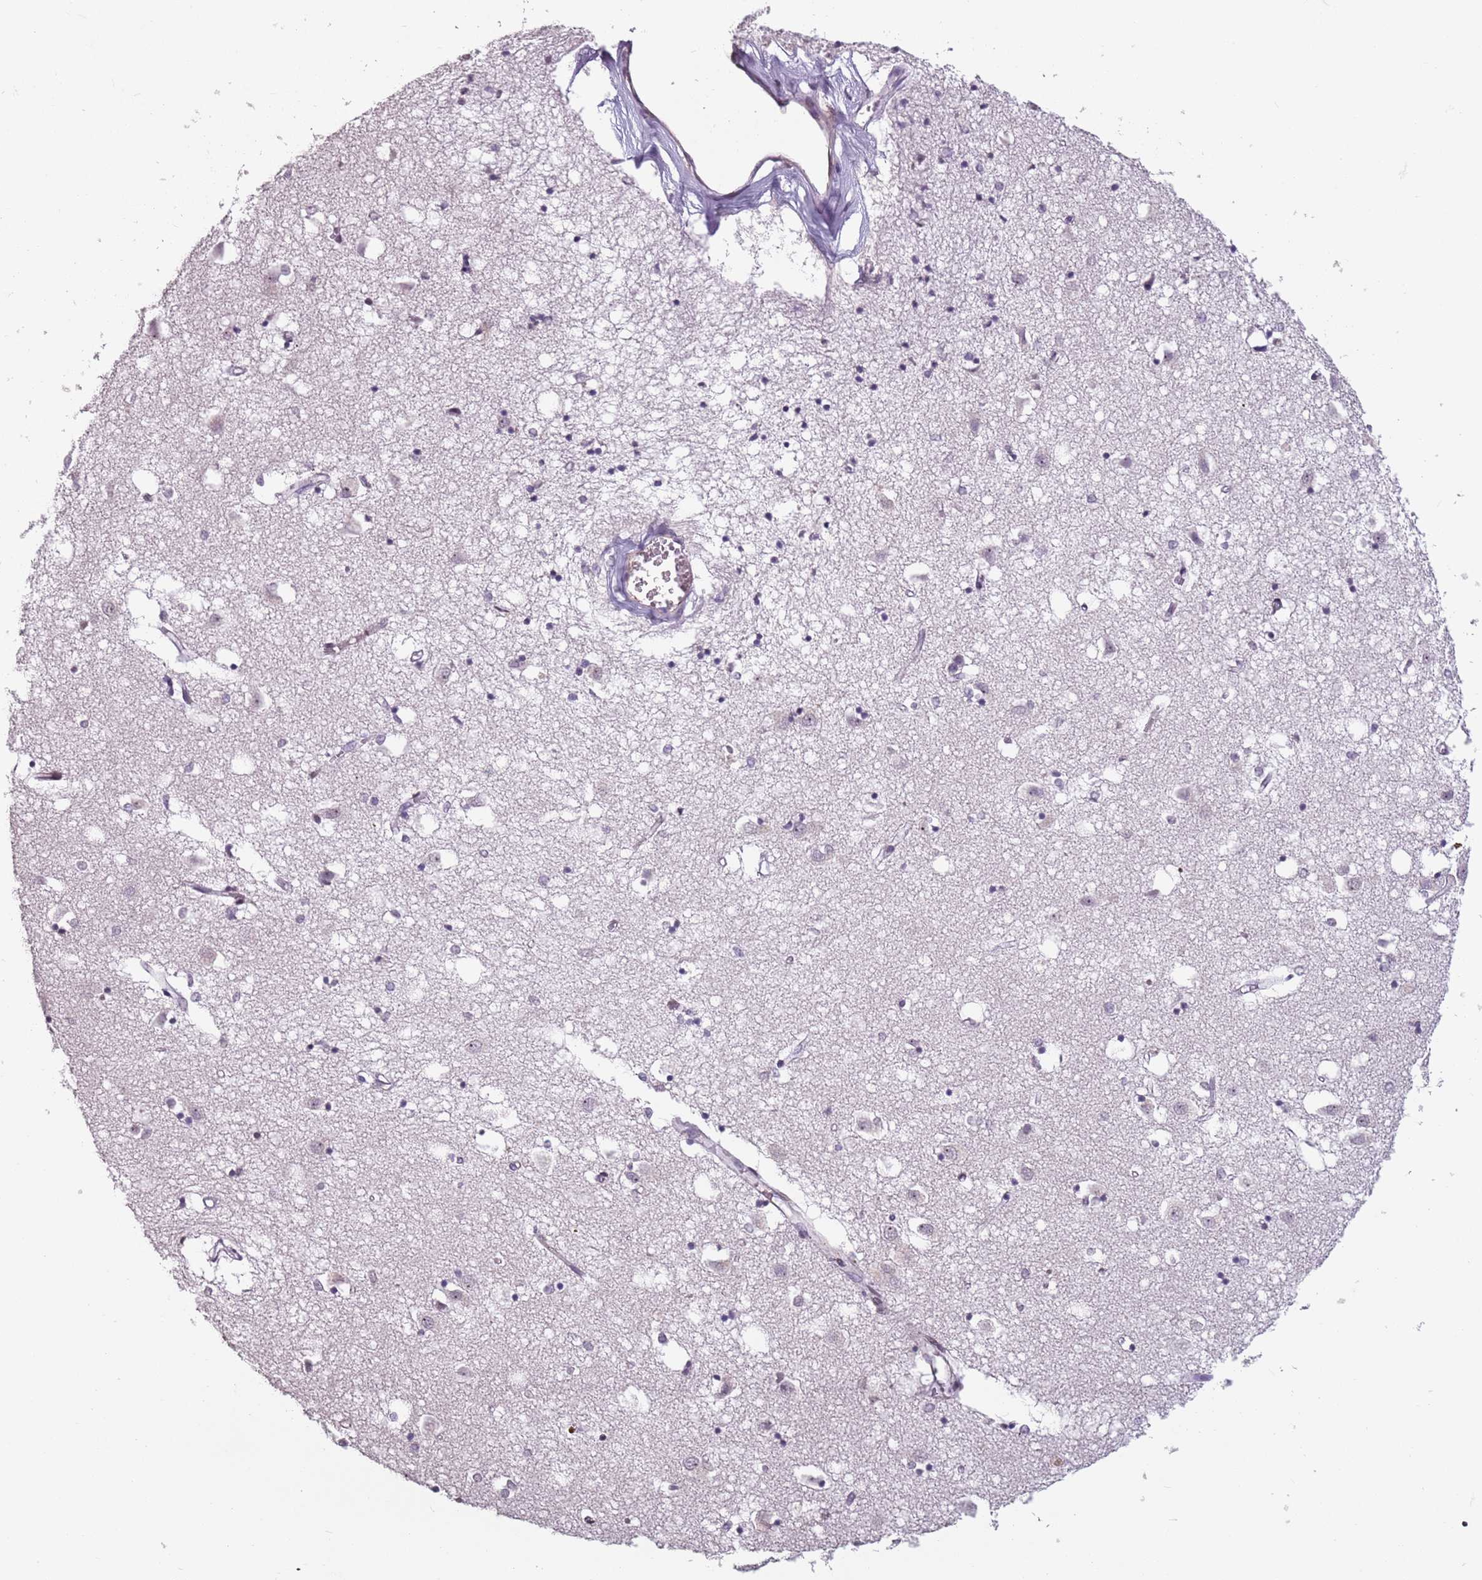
{"staining": {"intensity": "weak", "quantity": "<25%", "location": "nuclear"}, "tissue": "caudate", "cell_type": "Glial cells", "image_type": "normal", "snomed": [{"axis": "morphology", "description": "Normal tissue, NOS"}, {"axis": "topography", "description": "Lateral ventricle wall"}], "caption": "The immunohistochemistry photomicrograph has no significant expression in glial cells of caudate. (Brightfield microscopy of DAB immunohistochemistry (IHC) at high magnification).", "gene": "TMC4", "patient": {"sex": "male", "age": 70}}